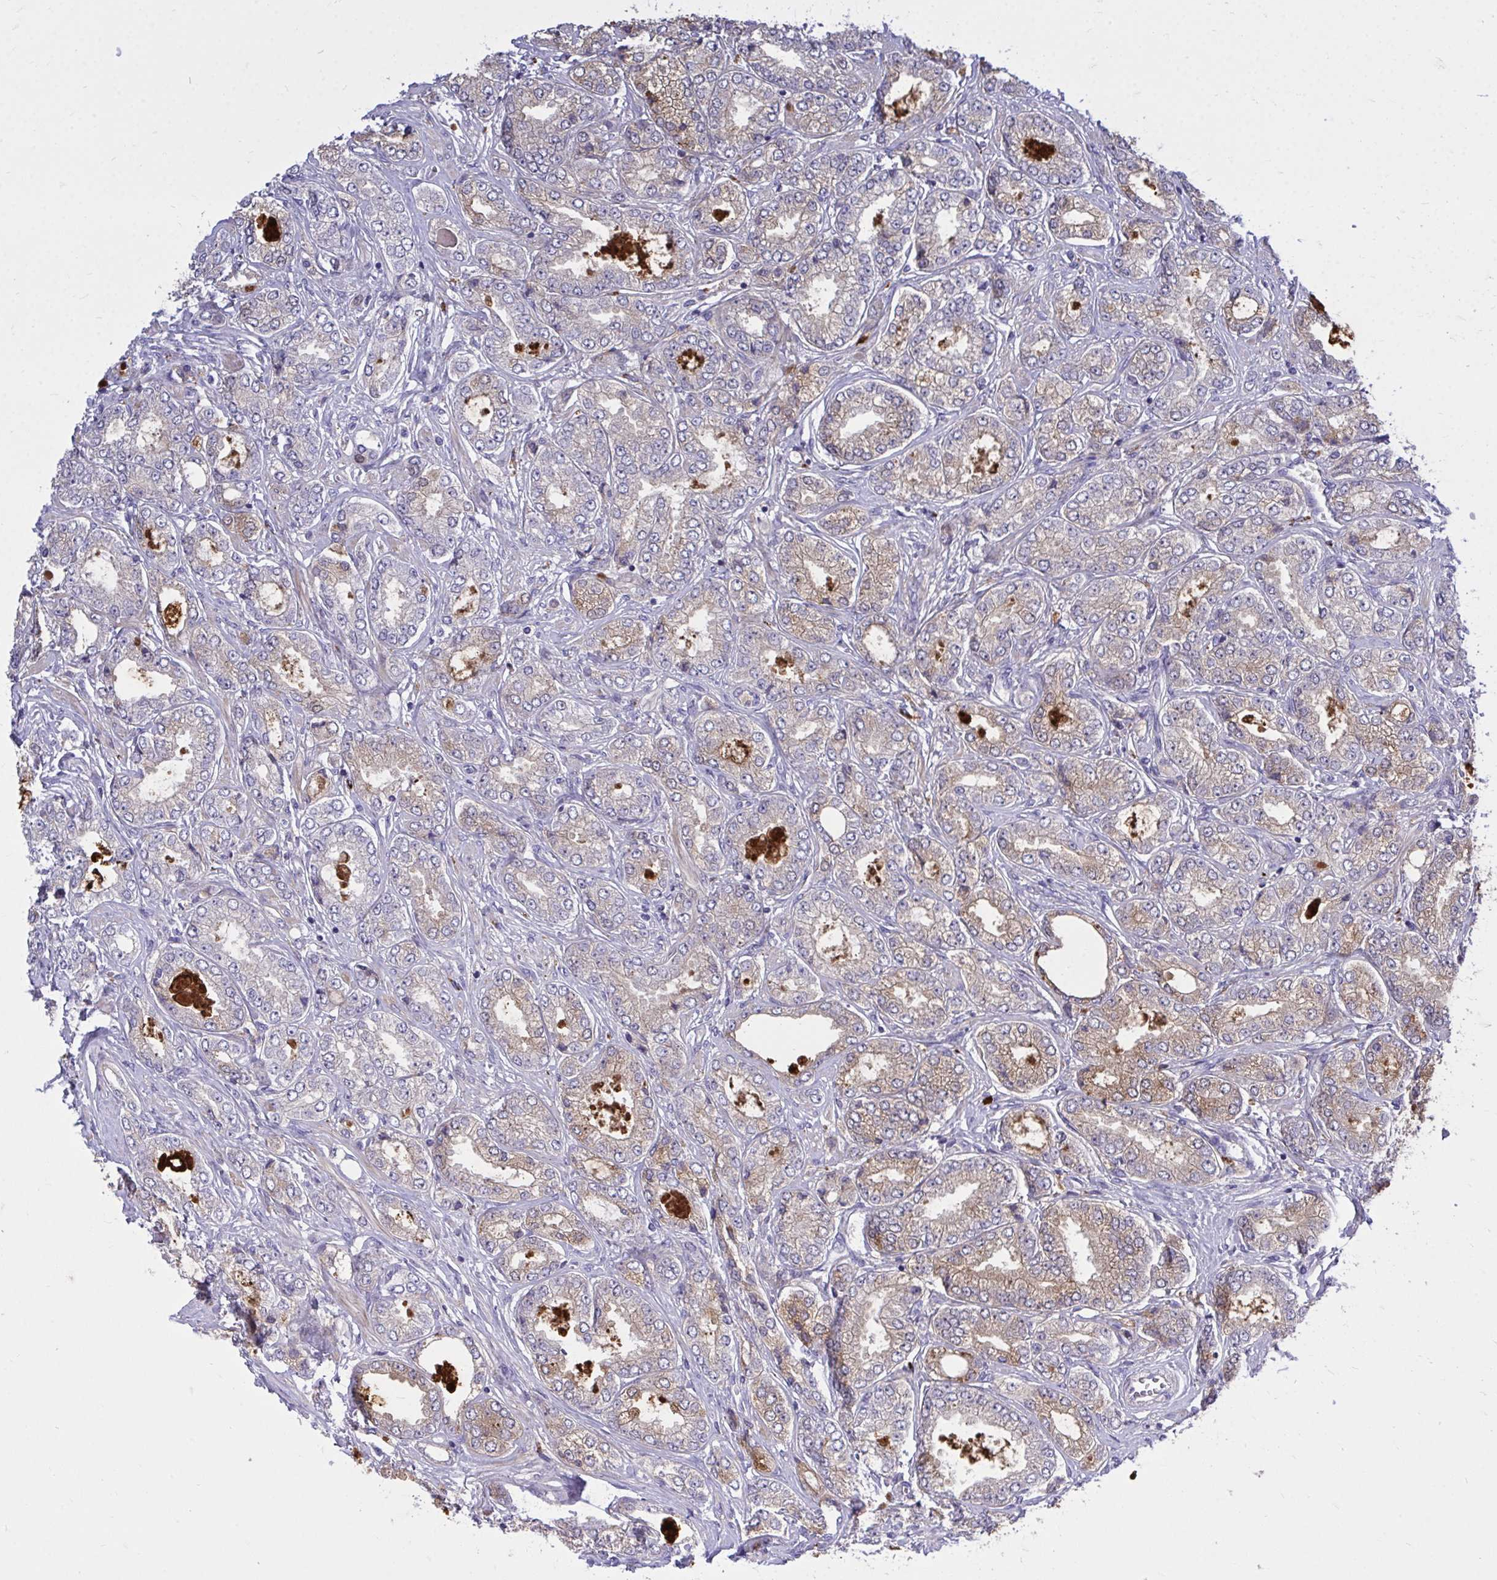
{"staining": {"intensity": "moderate", "quantity": "25%-75%", "location": "cytoplasmic/membranous"}, "tissue": "prostate cancer", "cell_type": "Tumor cells", "image_type": "cancer", "snomed": [{"axis": "morphology", "description": "Adenocarcinoma, High grade"}, {"axis": "topography", "description": "Prostate"}], "caption": "High-magnification brightfield microscopy of prostate cancer (adenocarcinoma (high-grade)) stained with DAB (brown) and counterstained with hematoxylin (blue). tumor cells exhibit moderate cytoplasmic/membranous staining is identified in about25%-75% of cells.", "gene": "TP53I11", "patient": {"sex": "male", "age": 68}}